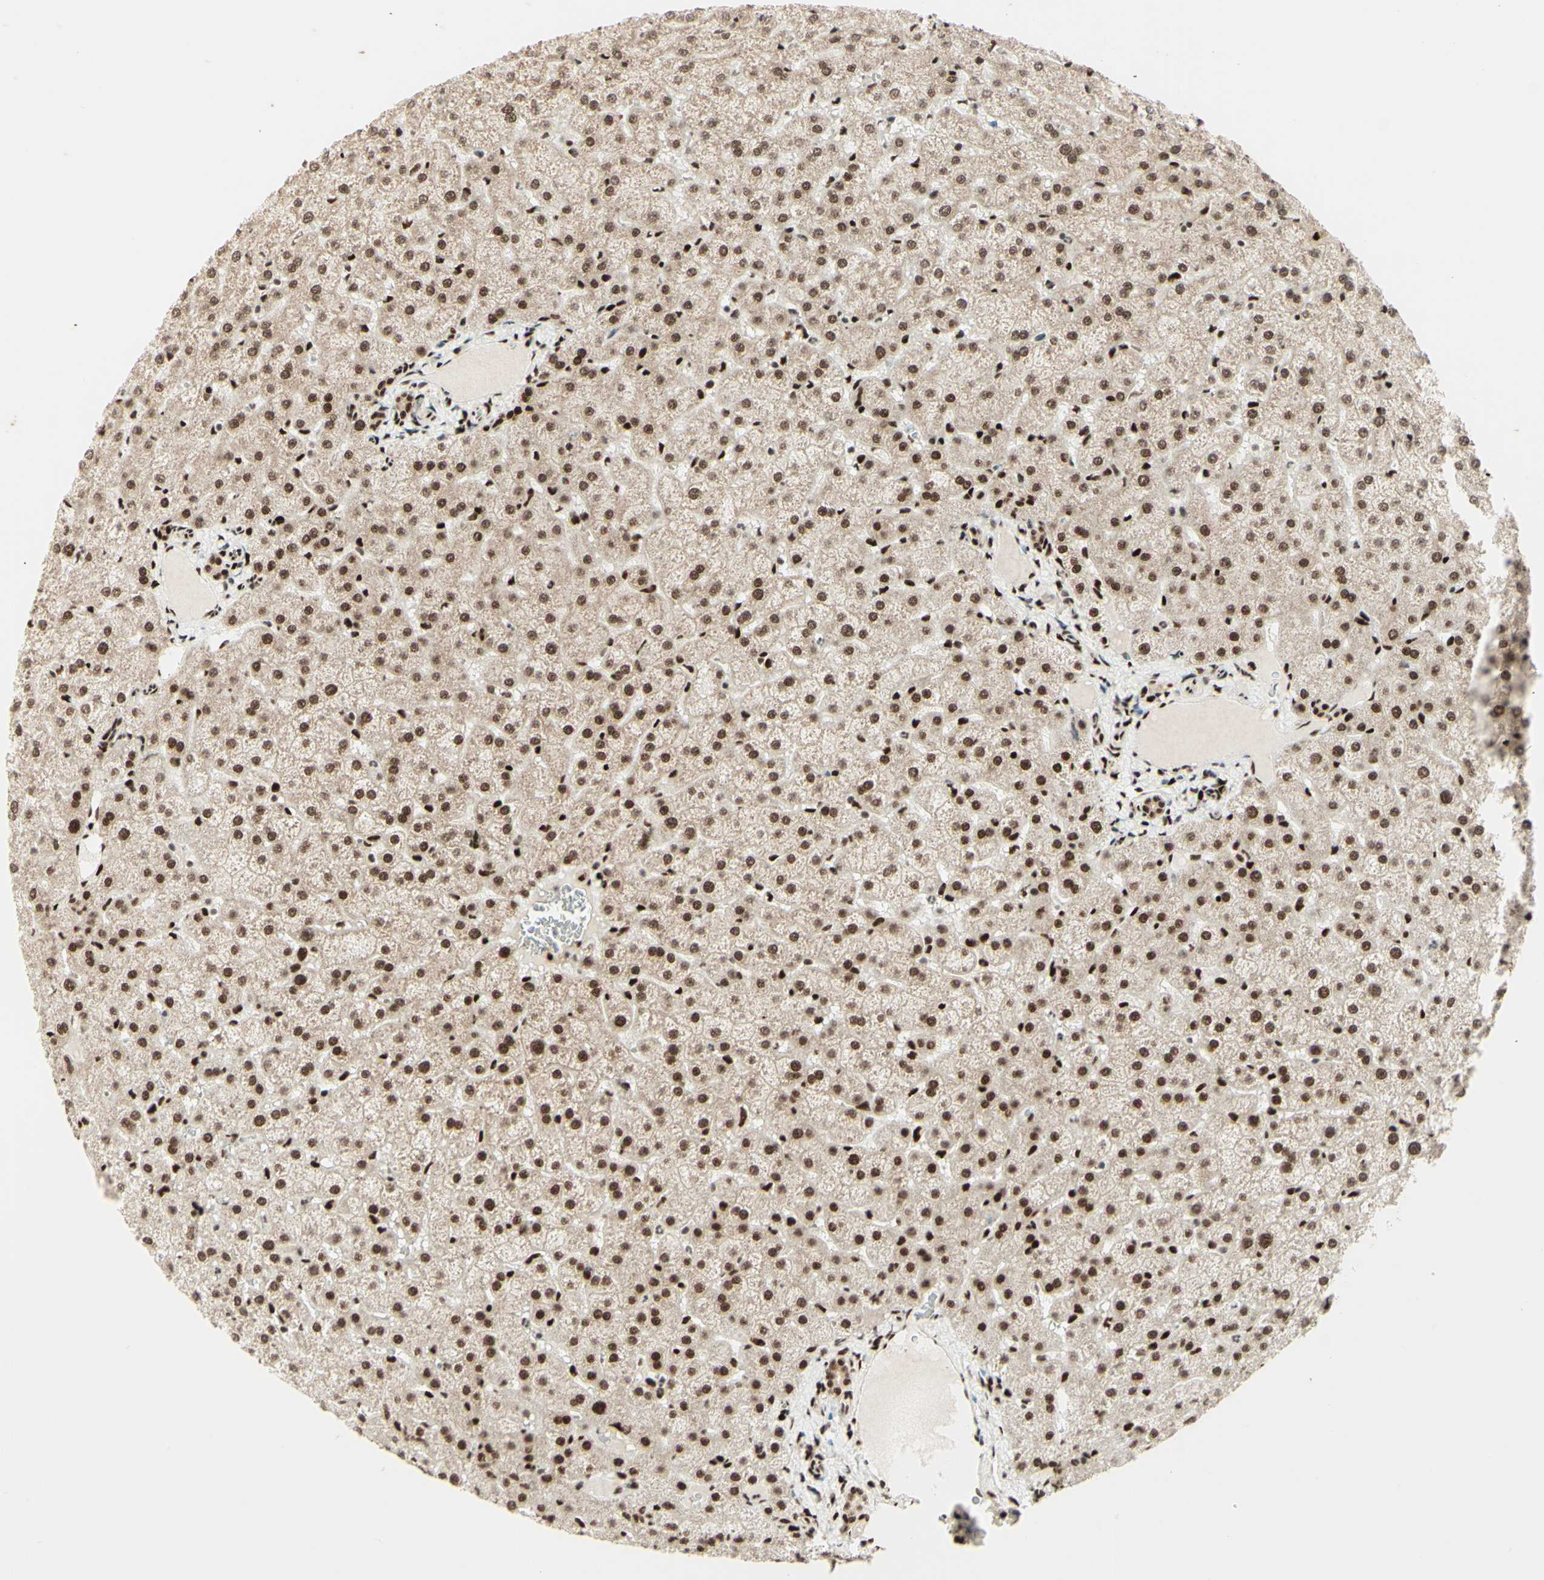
{"staining": {"intensity": "moderate", "quantity": ">75%", "location": "nuclear"}, "tissue": "liver", "cell_type": "Cholangiocytes", "image_type": "normal", "snomed": [{"axis": "morphology", "description": "Normal tissue, NOS"}, {"axis": "topography", "description": "Liver"}], "caption": "Cholangiocytes exhibit medium levels of moderate nuclear staining in about >75% of cells in benign human liver. Immunohistochemistry (ihc) stains the protein in brown and the nuclei are stained blue.", "gene": "NR3C1", "patient": {"sex": "female", "age": 32}}